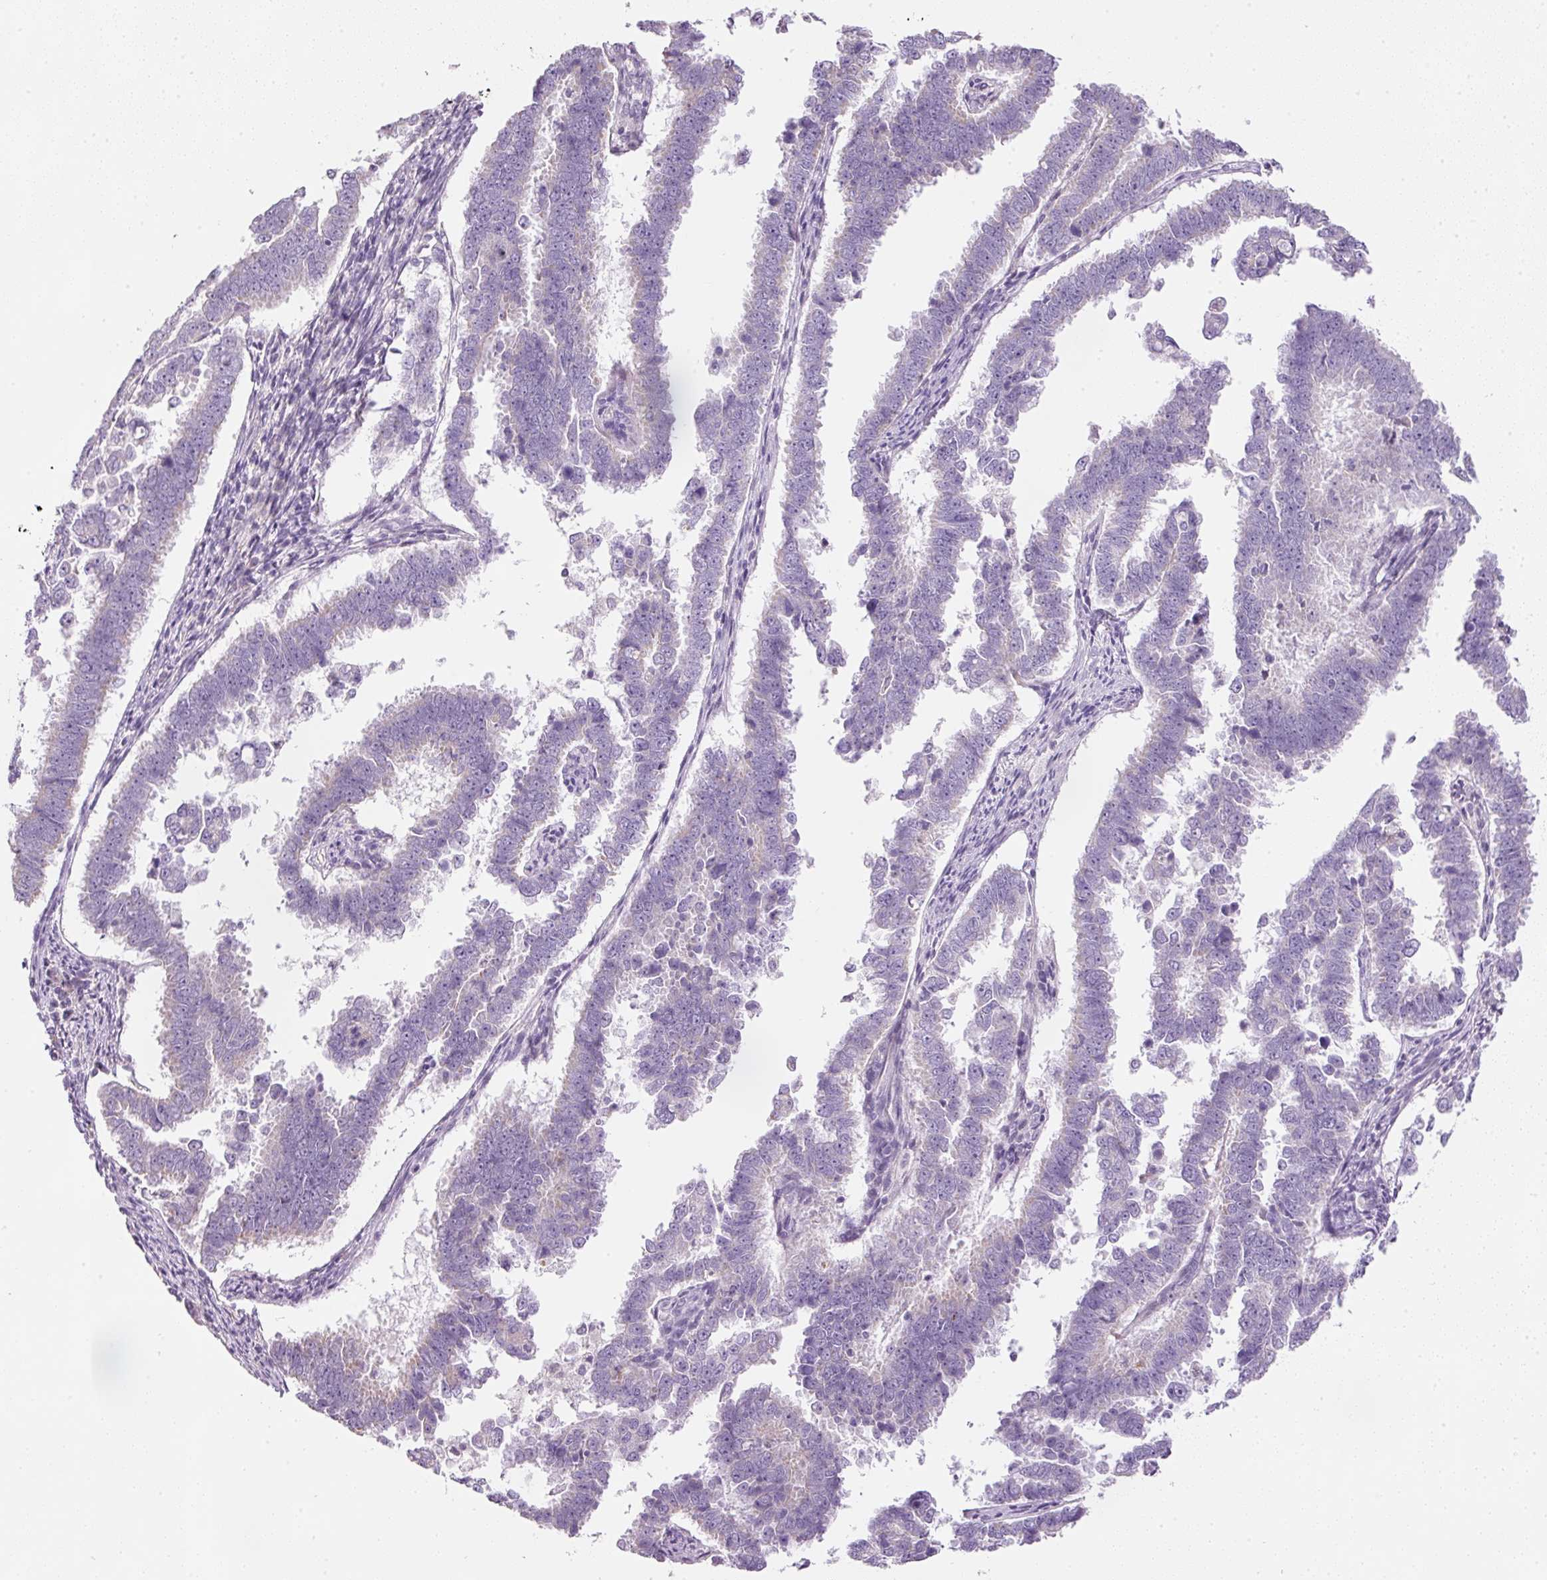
{"staining": {"intensity": "negative", "quantity": "none", "location": "none"}, "tissue": "endometrial cancer", "cell_type": "Tumor cells", "image_type": "cancer", "snomed": [{"axis": "morphology", "description": "Adenocarcinoma, NOS"}, {"axis": "topography", "description": "Endometrium"}], "caption": "Tumor cells are negative for protein expression in human endometrial cancer.", "gene": "KPNA5", "patient": {"sex": "female", "age": 75}}